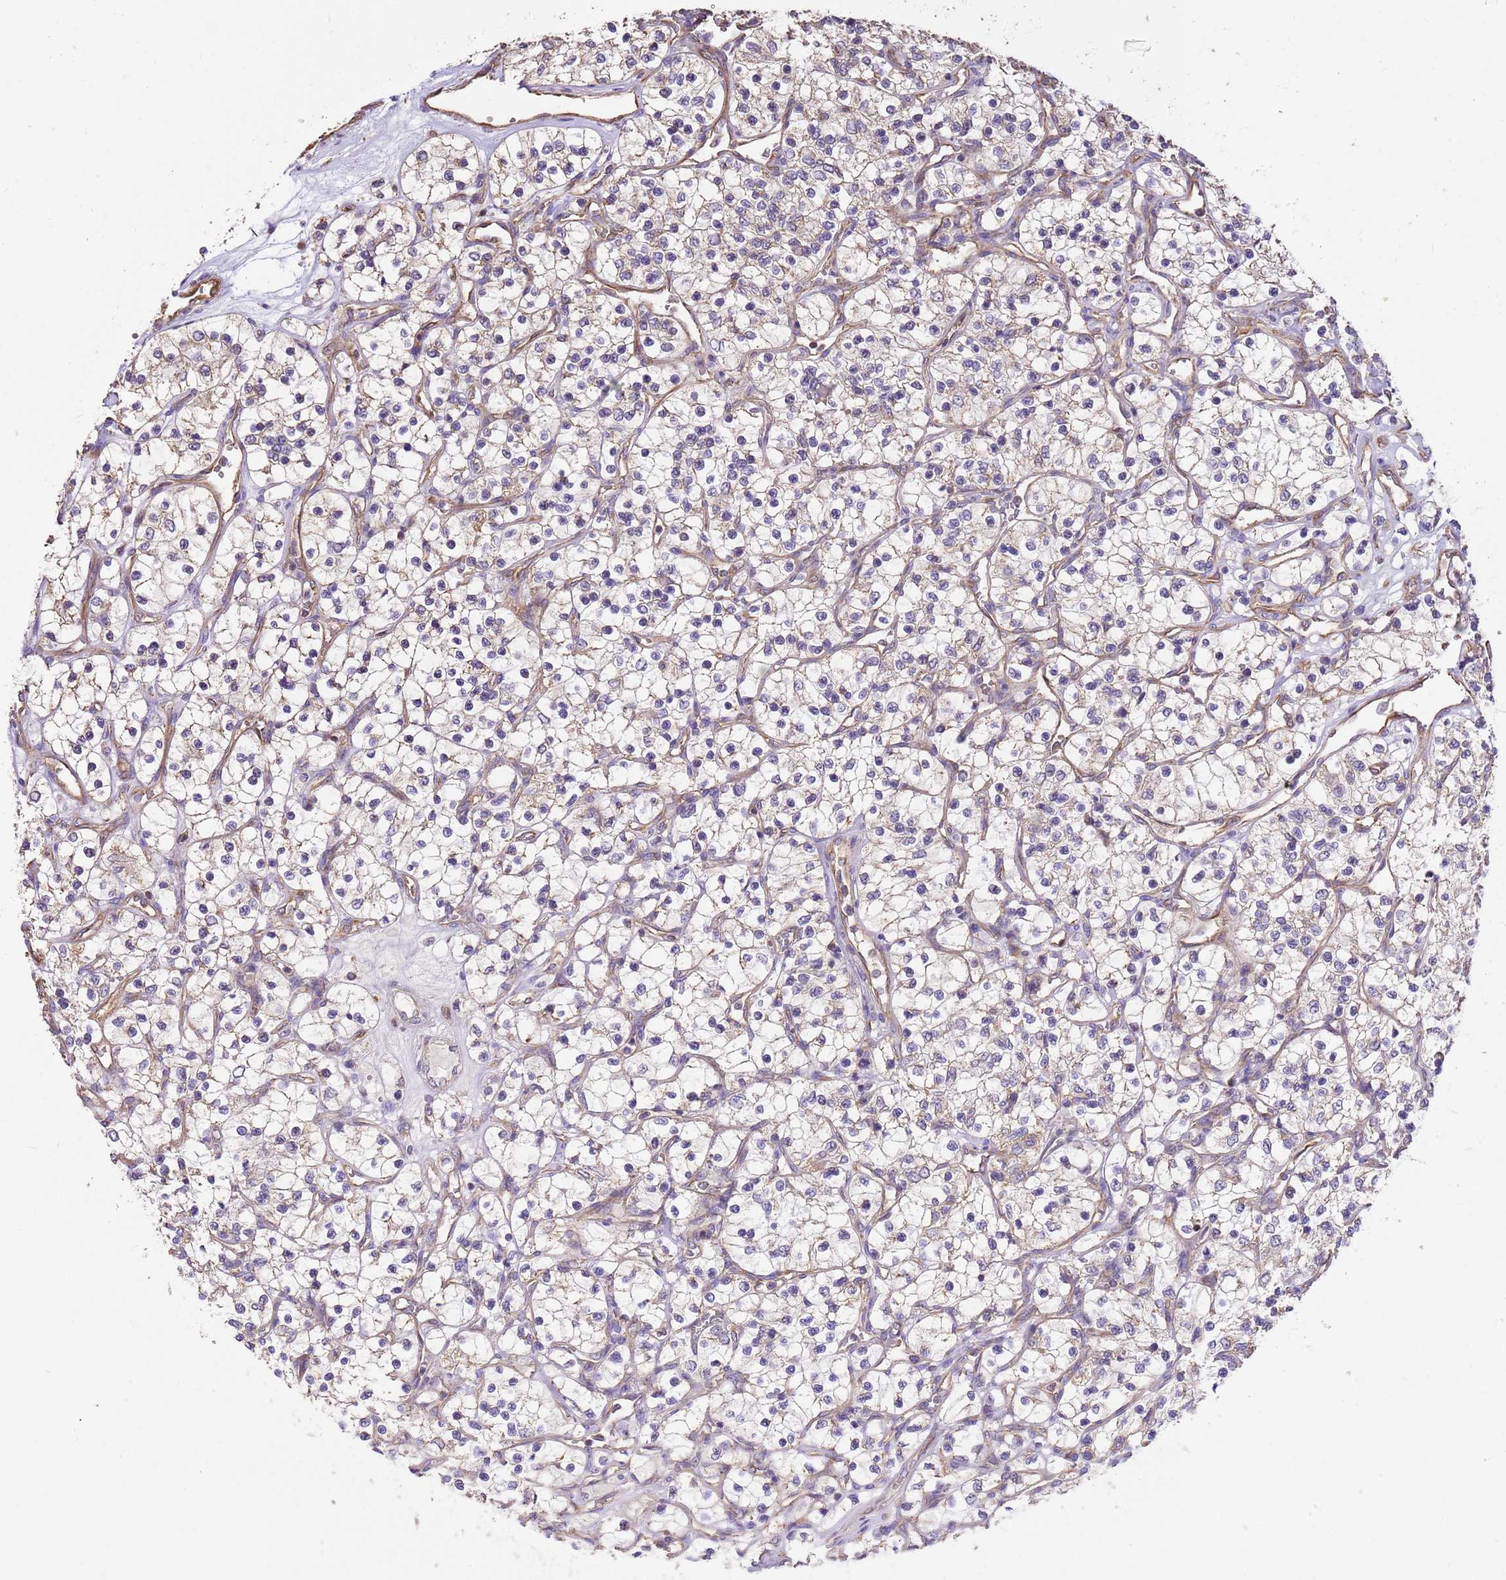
{"staining": {"intensity": "negative", "quantity": "none", "location": "none"}, "tissue": "renal cancer", "cell_type": "Tumor cells", "image_type": "cancer", "snomed": [{"axis": "morphology", "description": "Adenocarcinoma, NOS"}, {"axis": "topography", "description": "Kidney"}], "caption": "Human adenocarcinoma (renal) stained for a protein using immunohistochemistry (IHC) exhibits no positivity in tumor cells.", "gene": "DOCK9", "patient": {"sex": "female", "age": 69}}